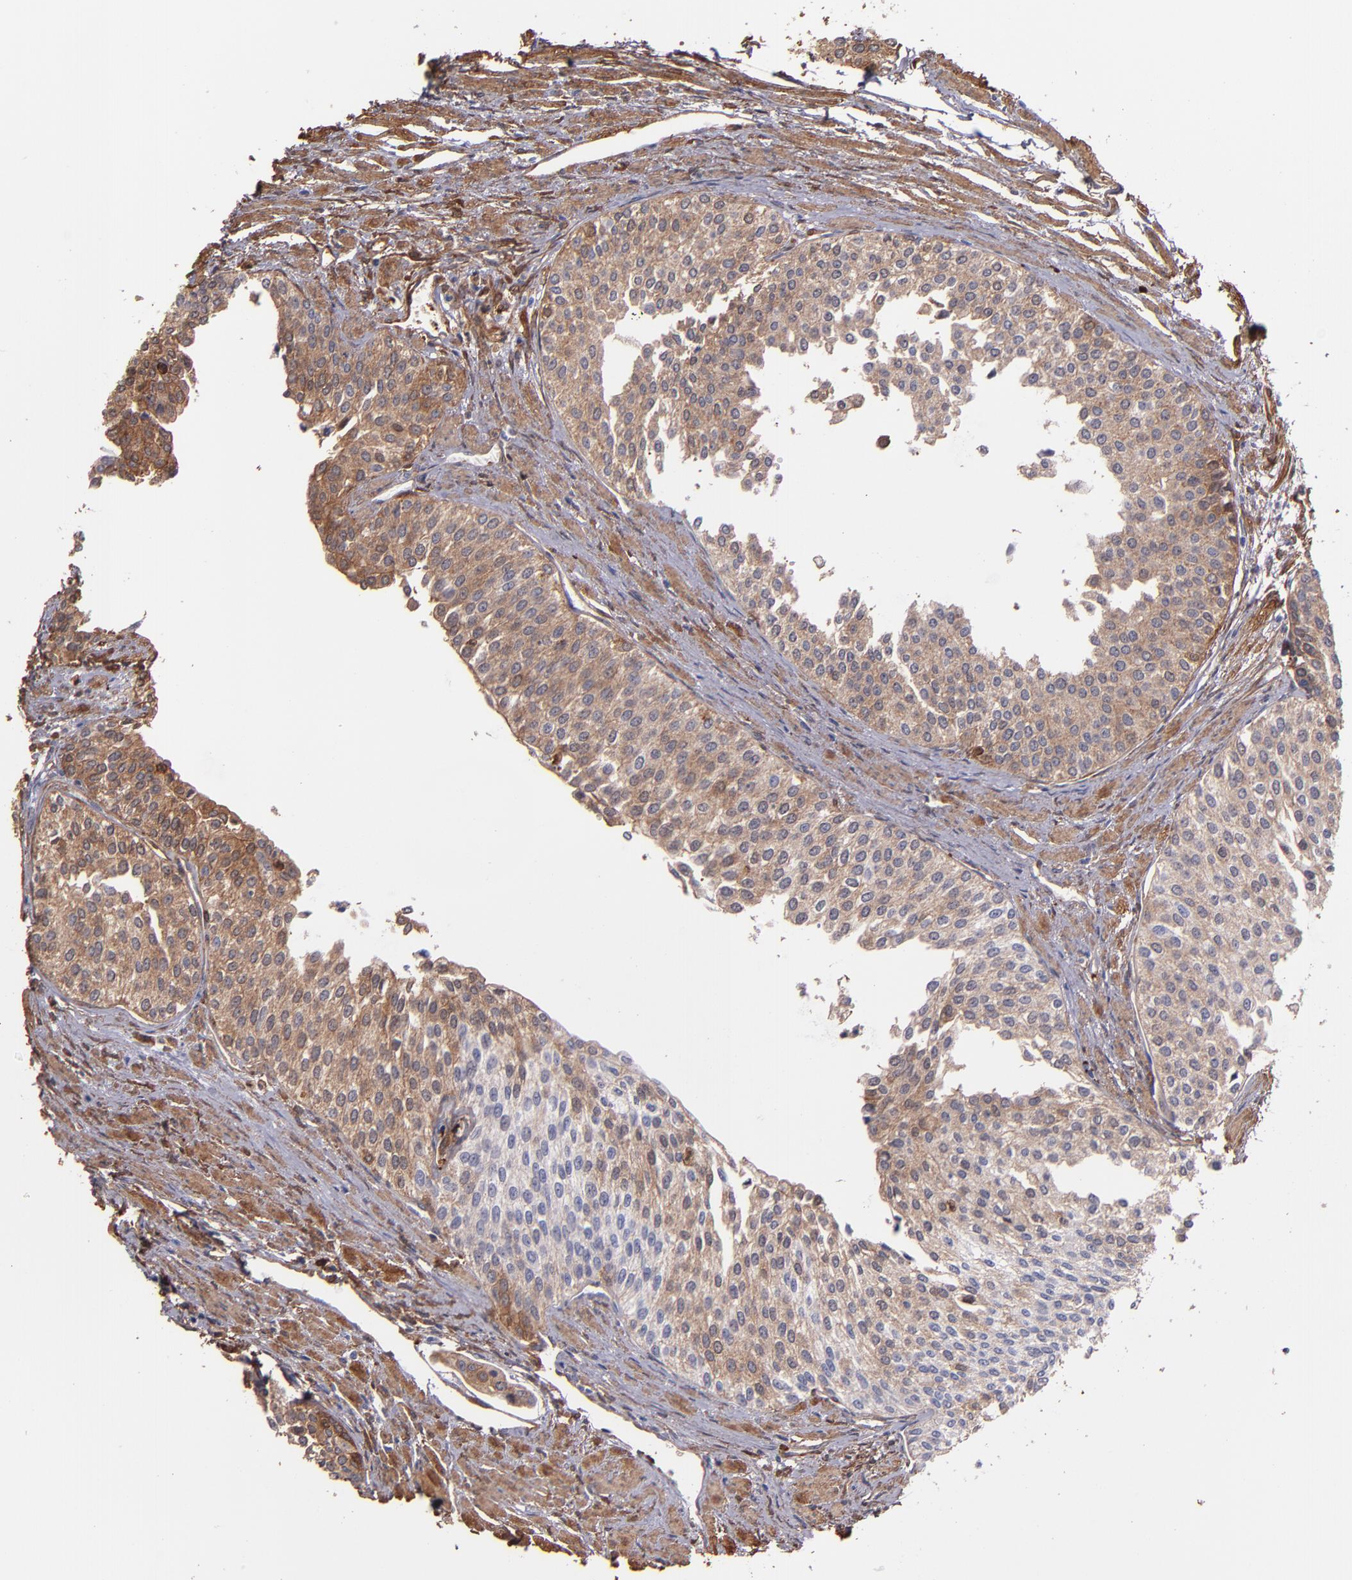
{"staining": {"intensity": "moderate", "quantity": ">75%", "location": "cytoplasmic/membranous"}, "tissue": "urothelial cancer", "cell_type": "Tumor cells", "image_type": "cancer", "snomed": [{"axis": "morphology", "description": "Urothelial carcinoma, Low grade"}, {"axis": "topography", "description": "Urinary bladder"}], "caption": "Immunohistochemical staining of urothelial cancer shows medium levels of moderate cytoplasmic/membranous protein positivity in about >75% of tumor cells.", "gene": "VCL", "patient": {"sex": "female", "age": 73}}